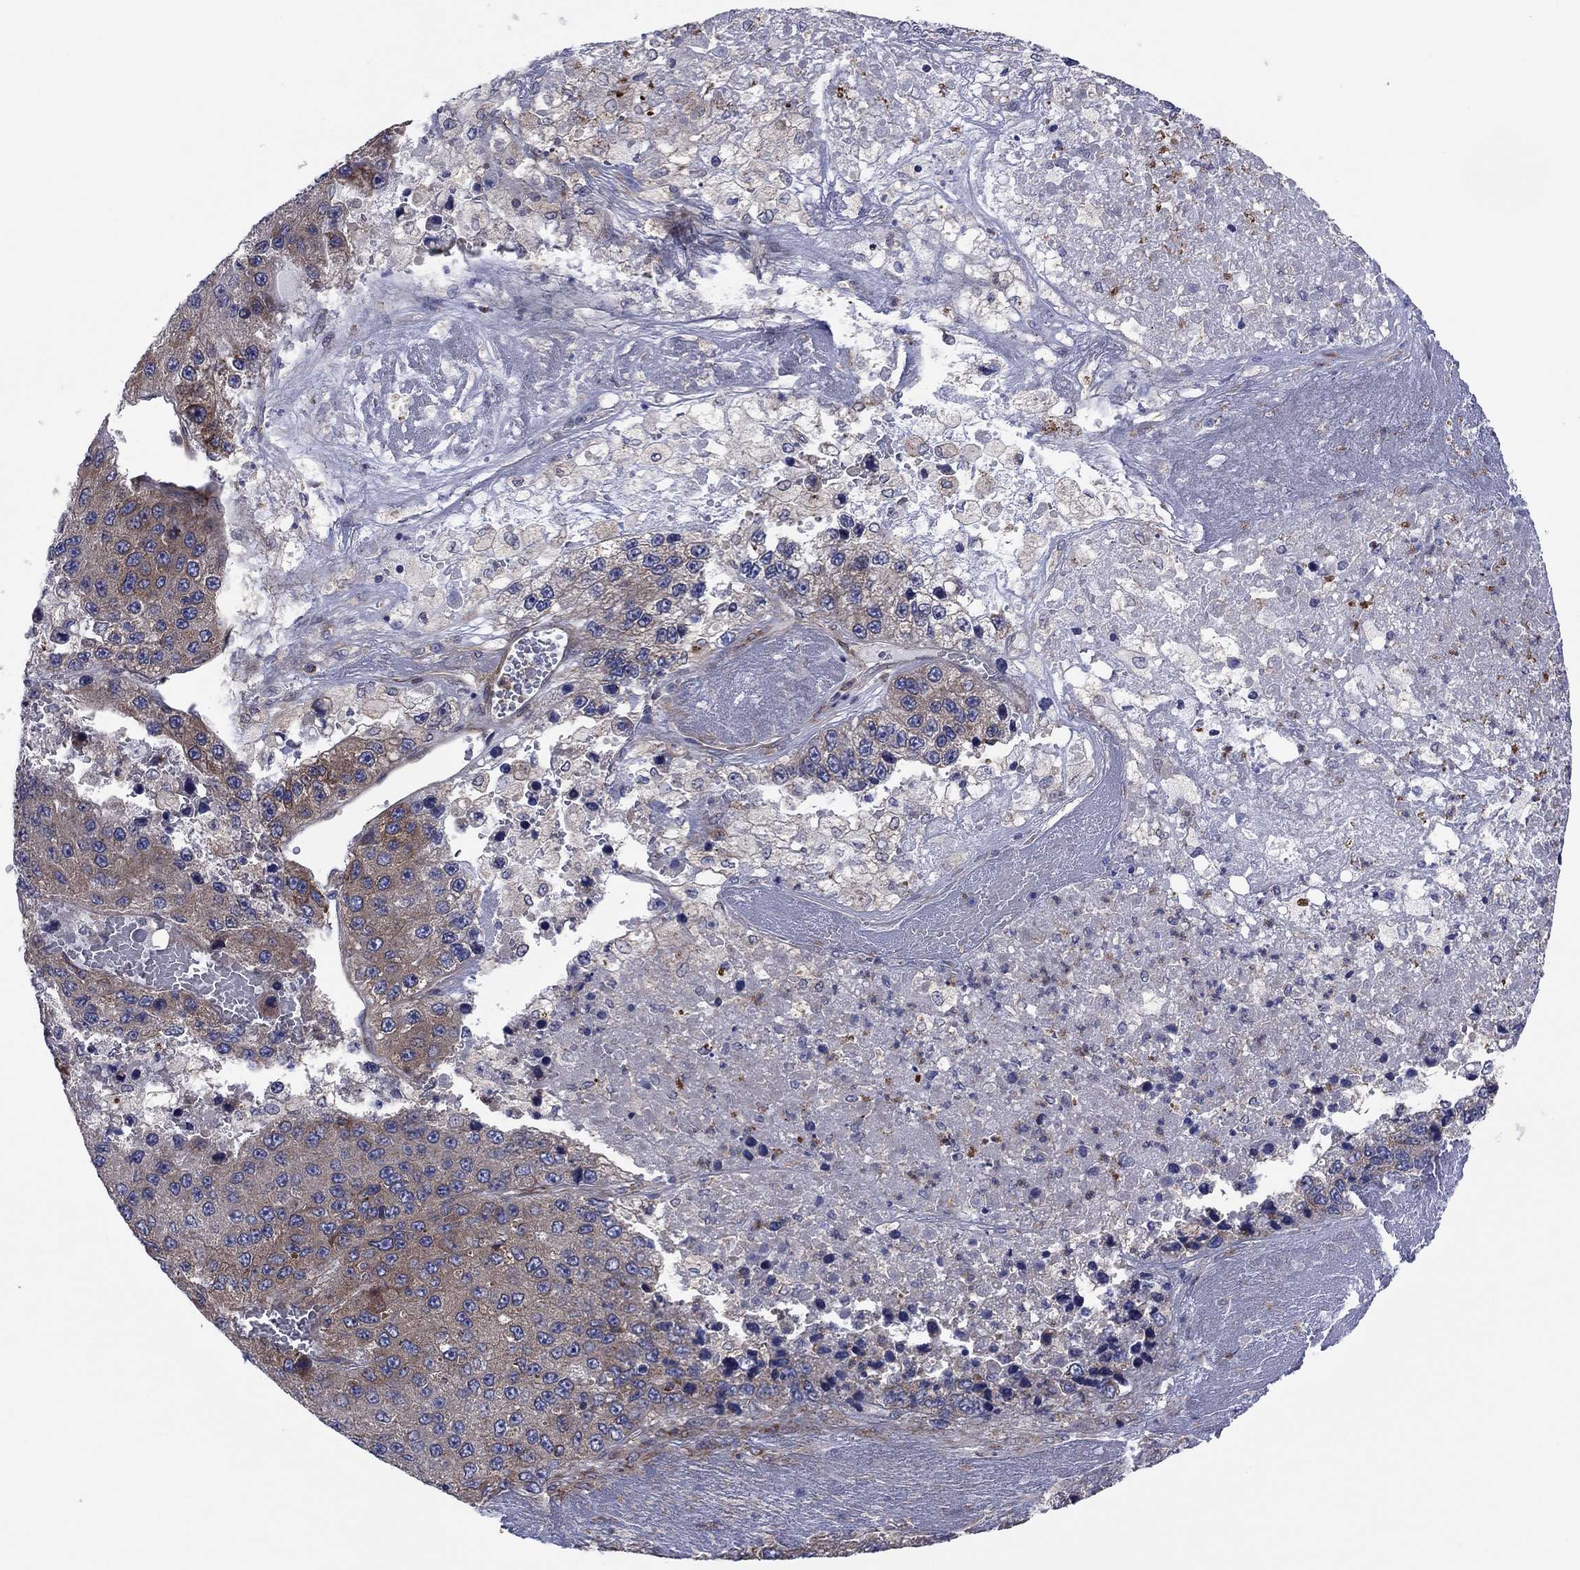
{"staining": {"intensity": "moderate", "quantity": "25%-75%", "location": "cytoplasmic/membranous"}, "tissue": "liver cancer", "cell_type": "Tumor cells", "image_type": "cancer", "snomed": [{"axis": "morphology", "description": "Carcinoma, Hepatocellular, NOS"}, {"axis": "topography", "description": "Liver"}], "caption": "Protein expression analysis of hepatocellular carcinoma (liver) reveals moderate cytoplasmic/membranous positivity in approximately 25%-75% of tumor cells.", "gene": "GPR155", "patient": {"sex": "female", "age": 73}}